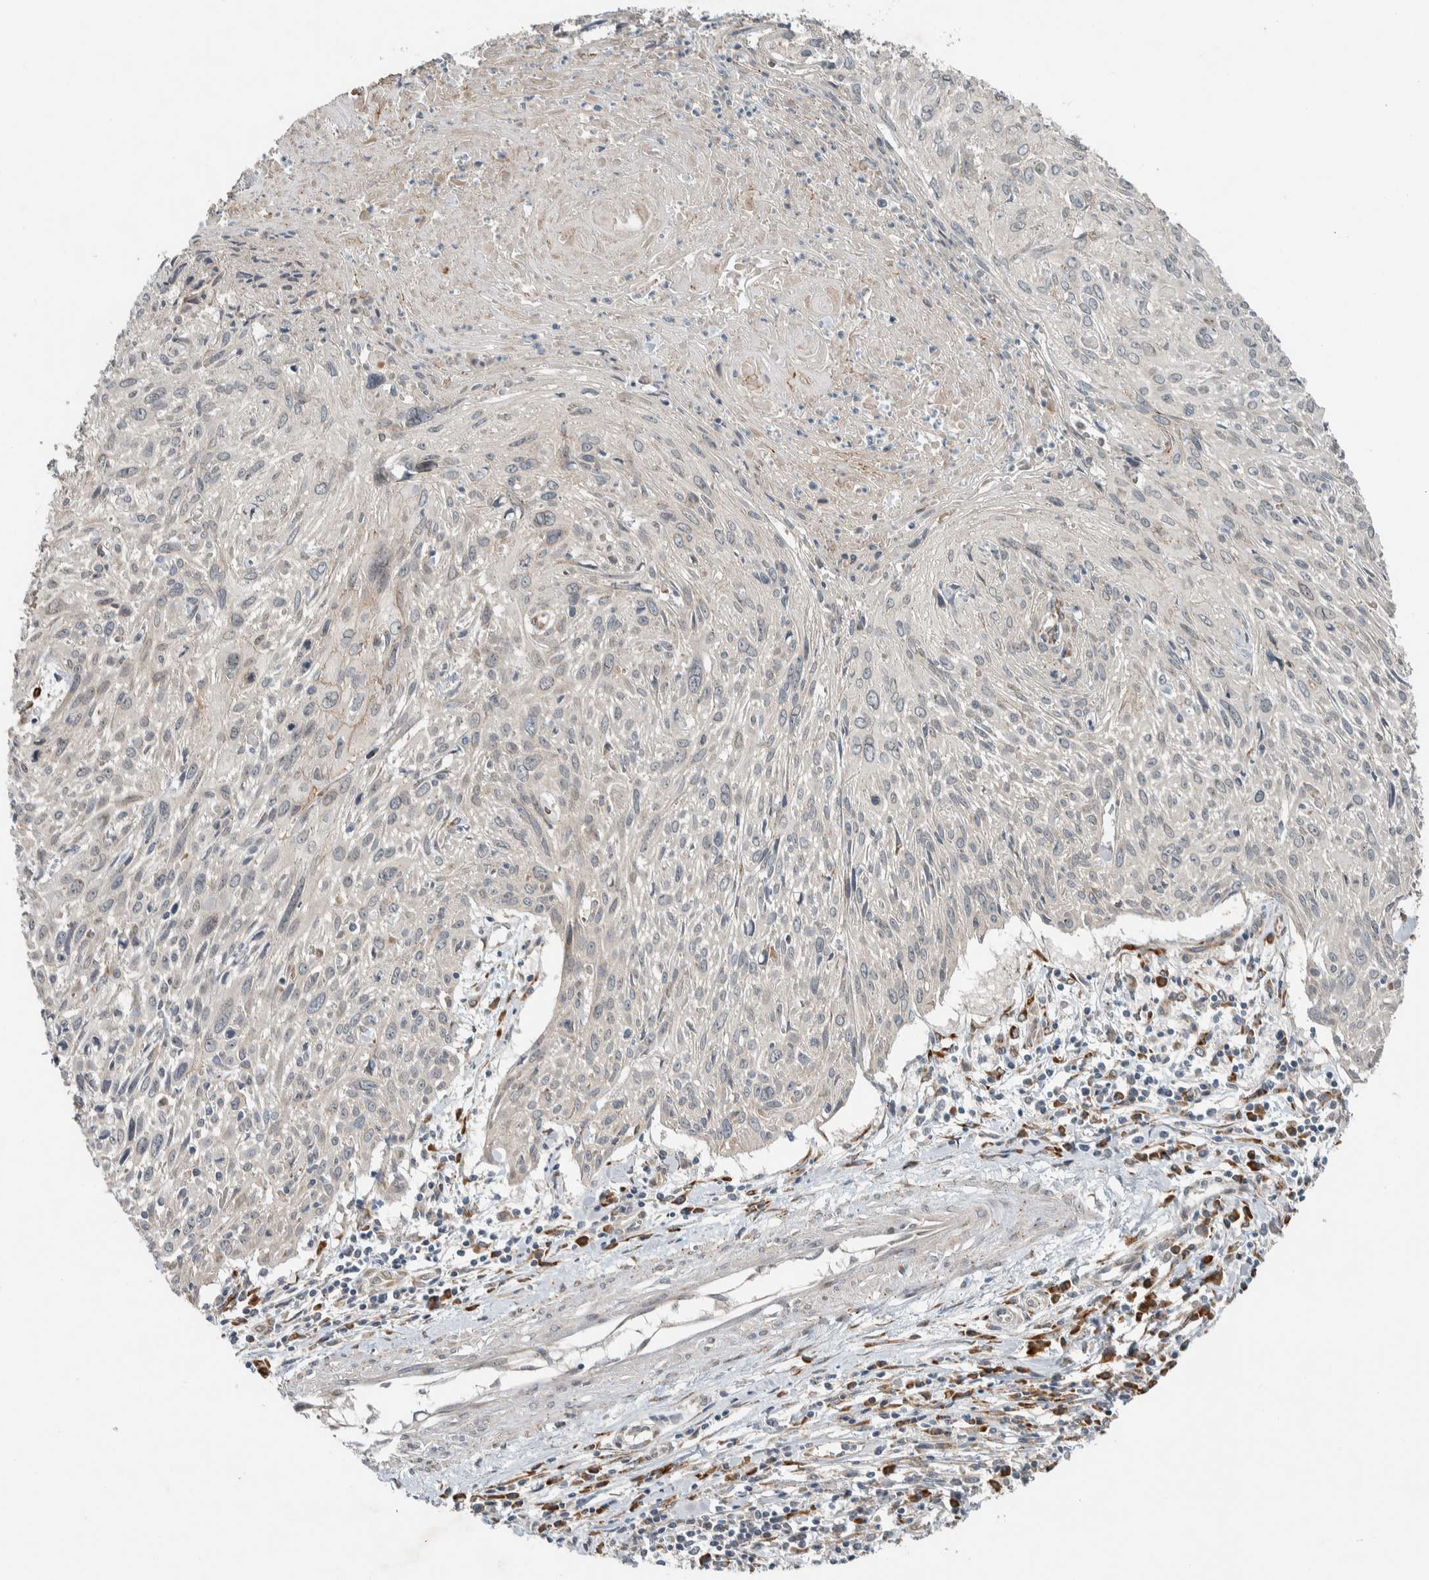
{"staining": {"intensity": "negative", "quantity": "none", "location": "none"}, "tissue": "cervical cancer", "cell_type": "Tumor cells", "image_type": "cancer", "snomed": [{"axis": "morphology", "description": "Squamous cell carcinoma, NOS"}, {"axis": "topography", "description": "Cervix"}], "caption": "Tumor cells show no significant protein staining in squamous cell carcinoma (cervical).", "gene": "CTBP2", "patient": {"sex": "female", "age": 51}}